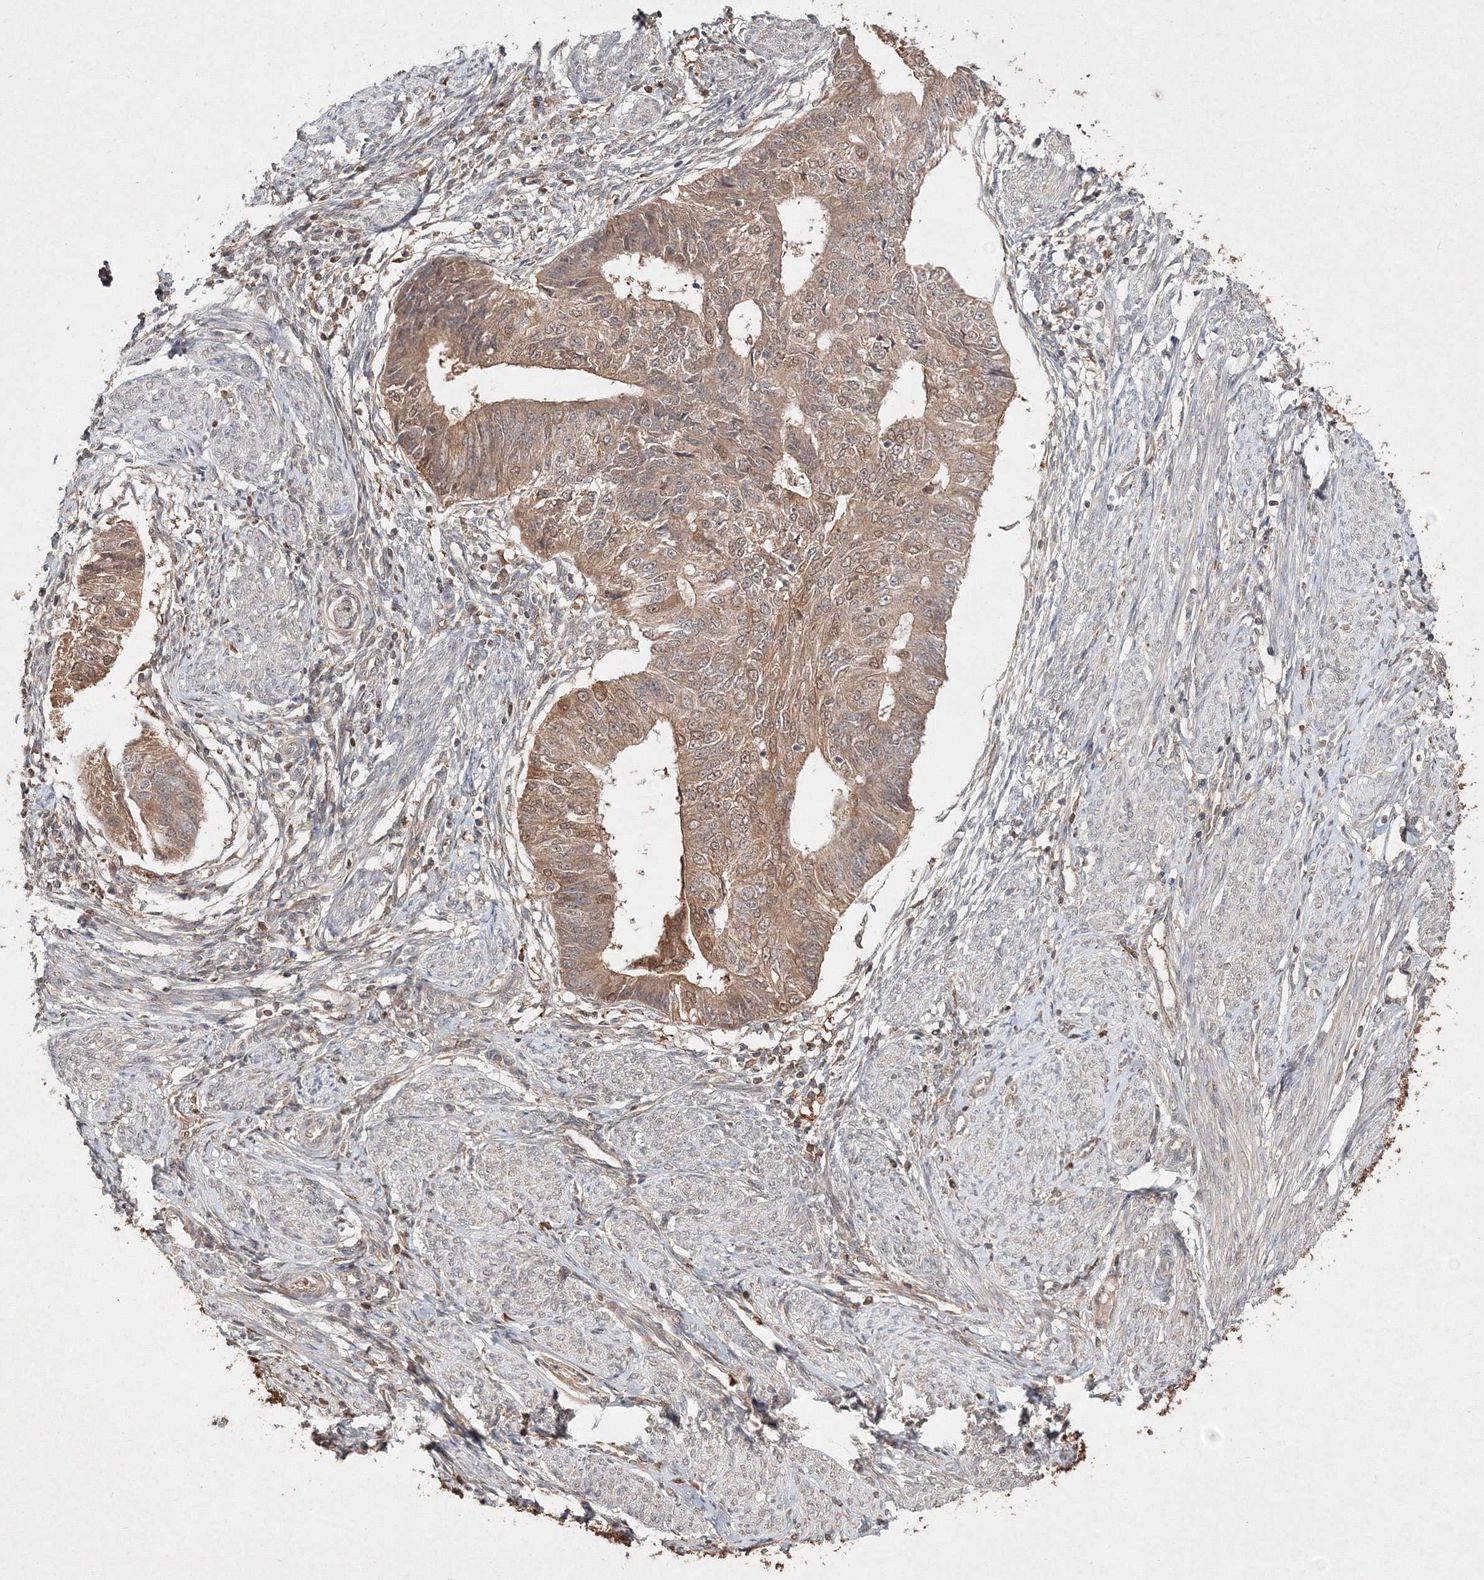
{"staining": {"intensity": "moderate", "quantity": ">75%", "location": "cytoplasmic/membranous"}, "tissue": "endometrial cancer", "cell_type": "Tumor cells", "image_type": "cancer", "snomed": [{"axis": "morphology", "description": "Adenocarcinoma, NOS"}, {"axis": "topography", "description": "Endometrium"}], "caption": "An immunohistochemistry histopathology image of tumor tissue is shown. Protein staining in brown highlights moderate cytoplasmic/membranous positivity in endometrial cancer (adenocarcinoma) within tumor cells. Ihc stains the protein in brown and the nuclei are stained blue.", "gene": "S100A11", "patient": {"sex": "female", "age": 32}}